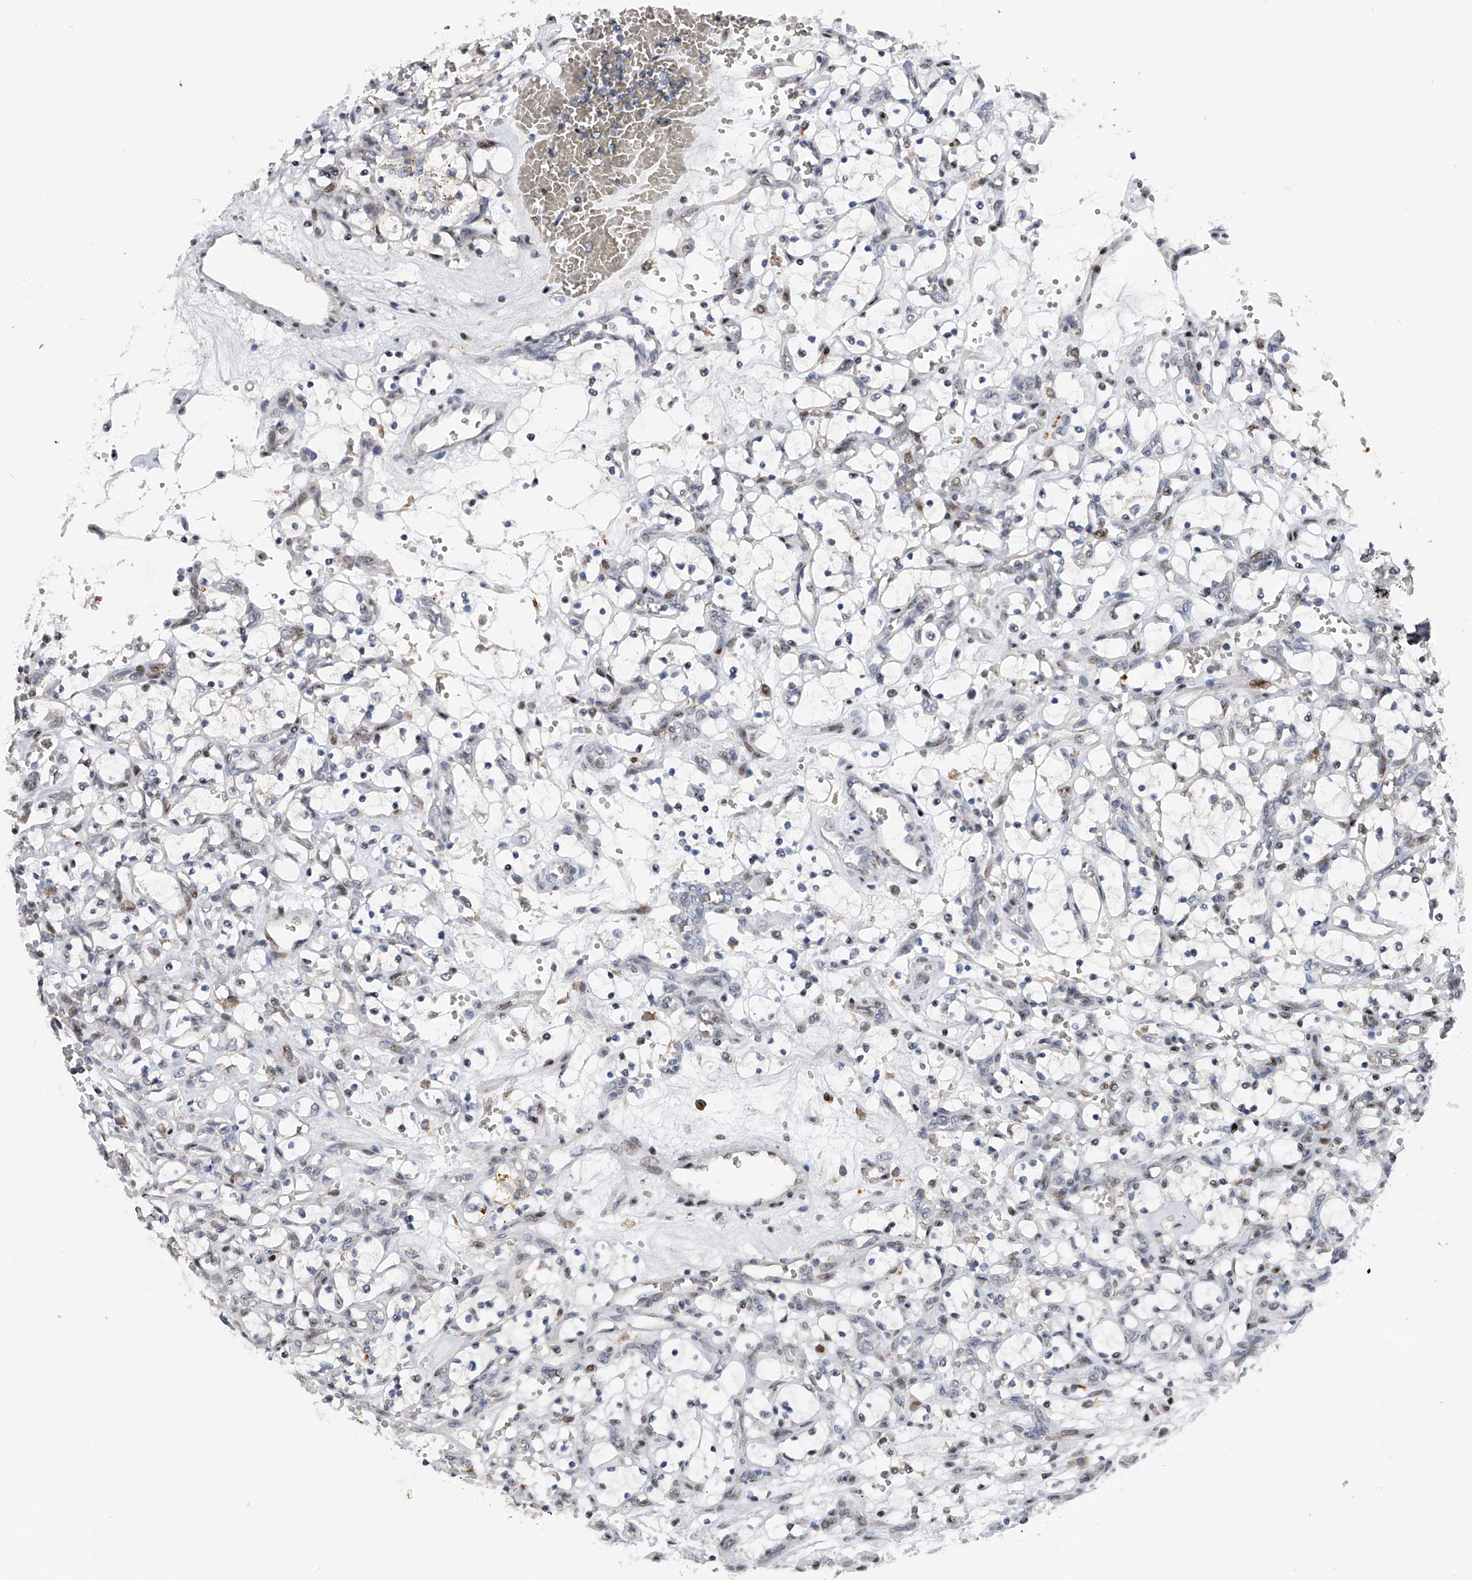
{"staining": {"intensity": "negative", "quantity": "none", "location": "none"}, "tissue": "renal cancer", "cell_type": "Tumor cells", "image_type": "cancer", "snomed": [{"axis": "morphology", "description": "Adenocarcinoma, NOS"}, {"axis": "topography", "description": "Kidney"}], "caption": "This is a histopathology image of IHC staining of renal adenocarcinoma, which shows no staining in tumor cells.", "gene": "RWDD2A", "patient": {"sex": "female", "age": 69}}